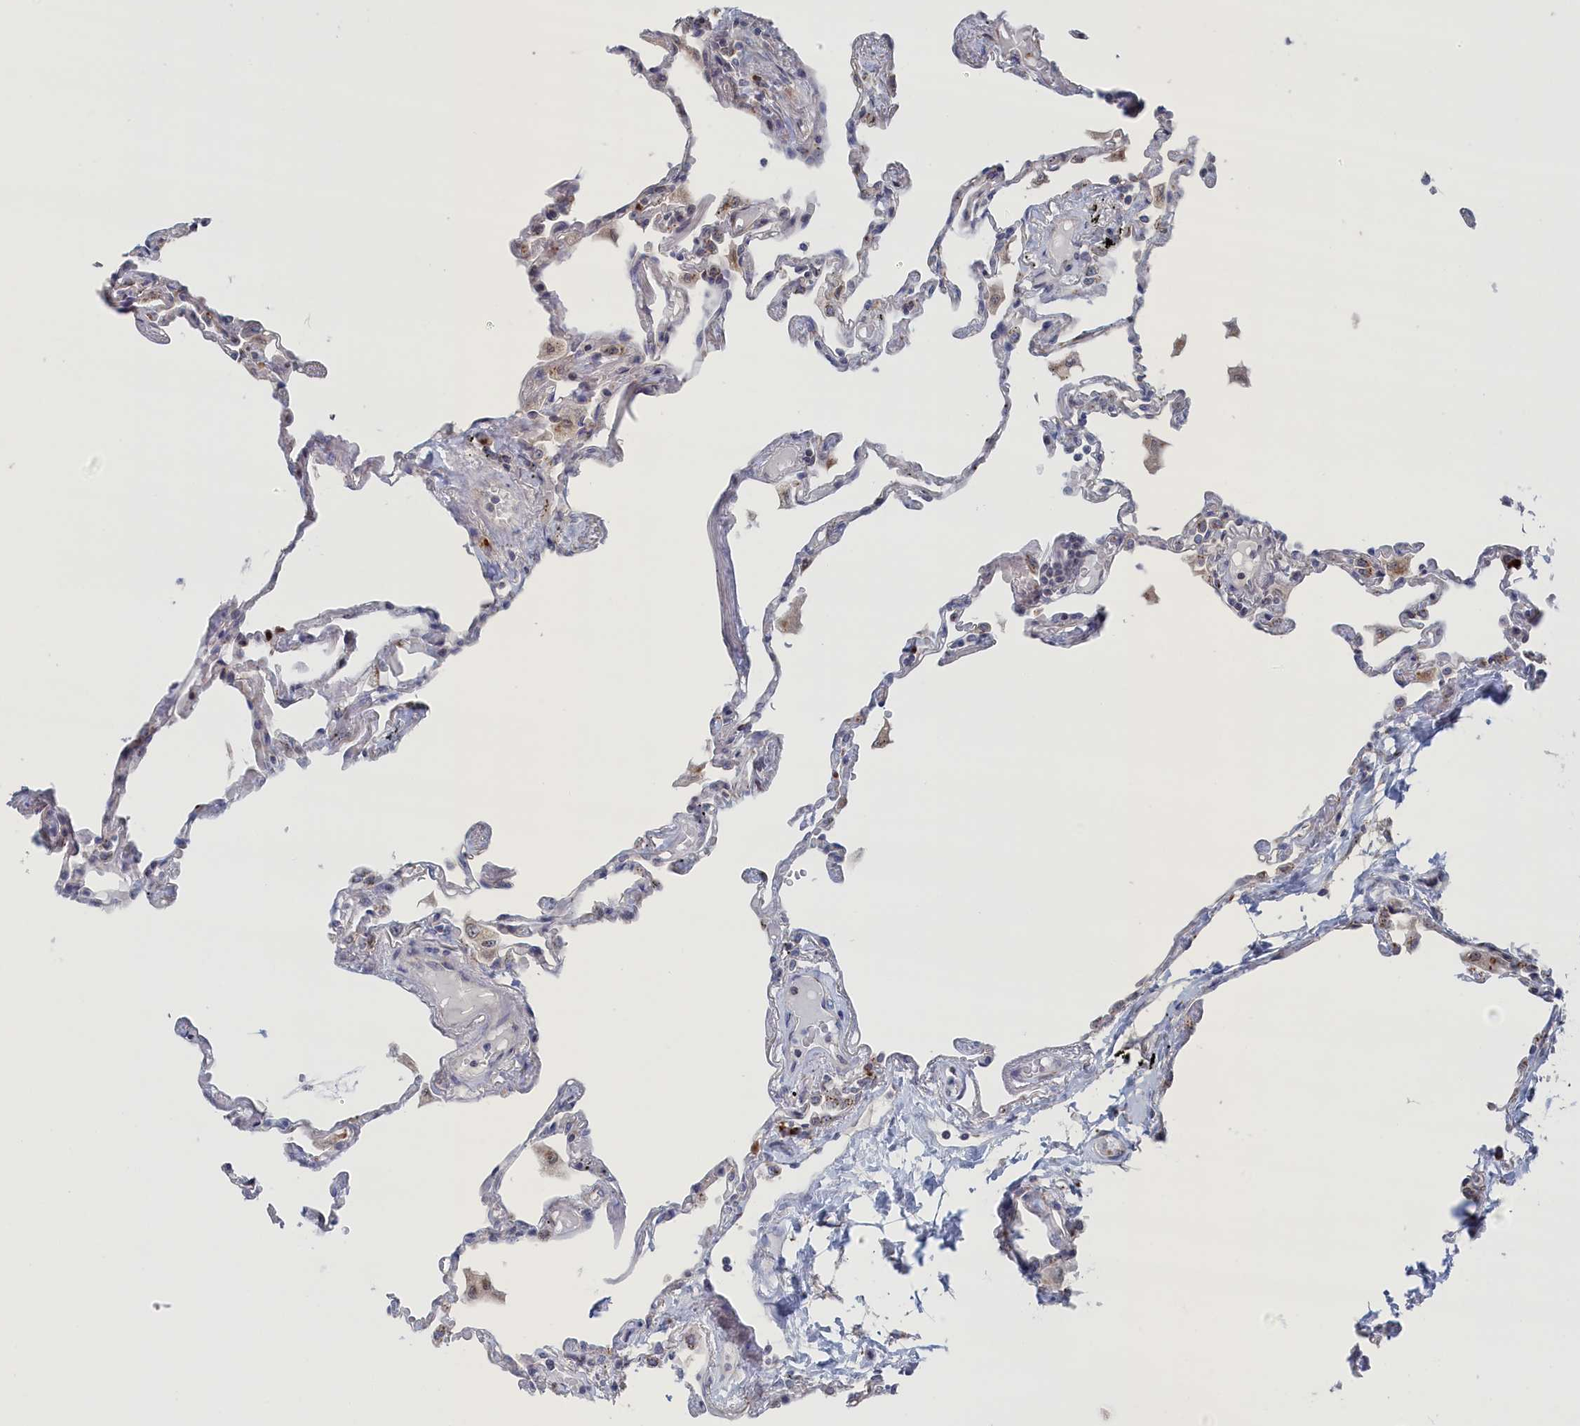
{"staining": {"intensity": "negative", "quantity": "none", "location": "none"}, "tissue": "lung", "cell_type": "Alveolar cells", "image_type": "normal", "snomed": [{"axis": "morphology", "description": "Normal tissue, NOS"}, {"axis": "topography", "description": "Lung"}], "caption": "Immunohistochemical staining of benign human lung demonstrates no significant expression in alveolar cells. (Stains: DAB (3,3'-diaminobenzidine) immunohistochemistry (IHC) with hematoxylin counter stain, Microscopy: brightfield microscopy at high magnification).", "gene": "IRX1", "patient": {"sex": "female", "age": 67}}